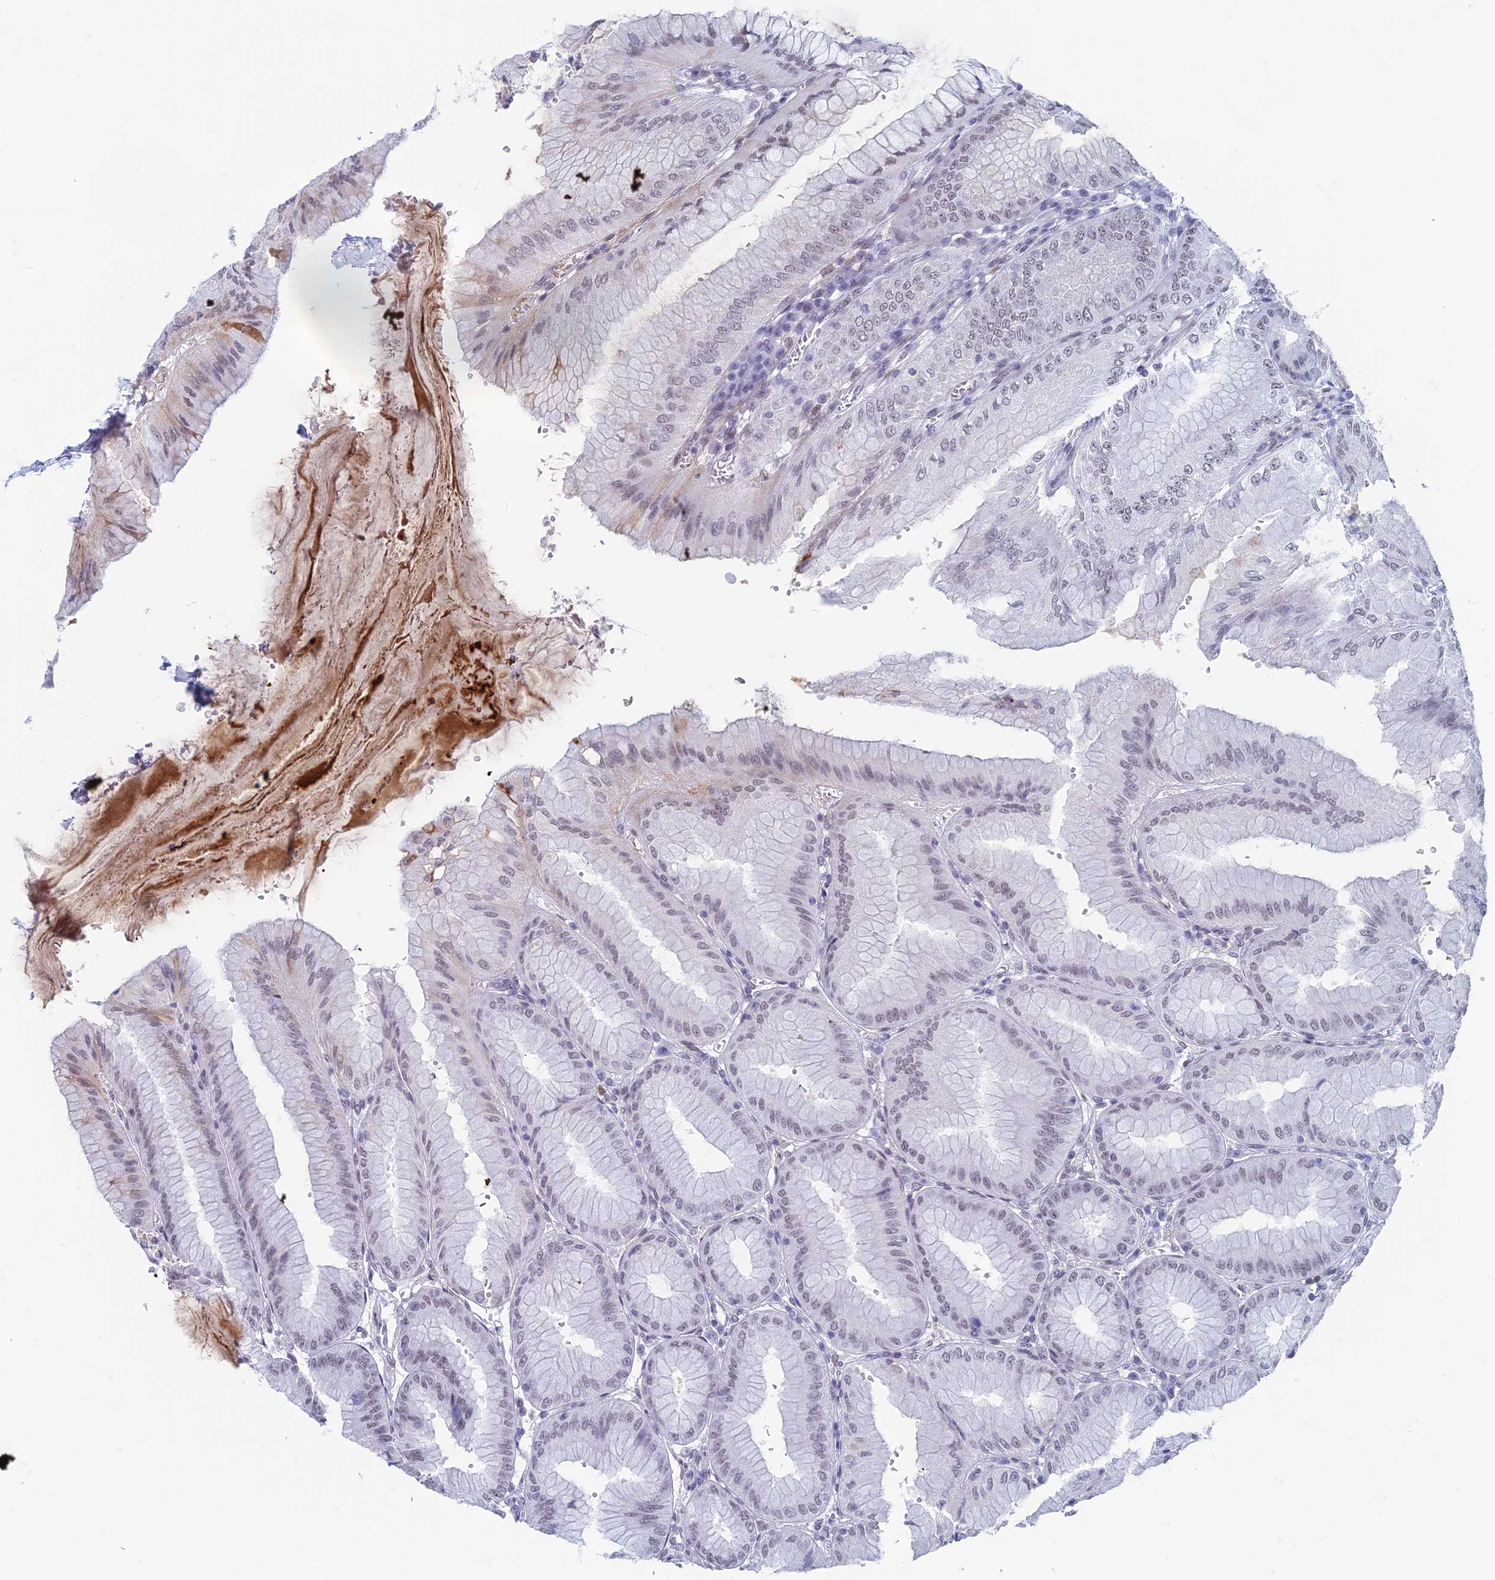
{"staining": {"intensity": "weak", "quantity": "25%-75%", "location": "nuclear"}, "tissue": "stomach", "cell_type": "Glandular cells", "image_type": "normal", "snomed": [{"axis": "morphology", "description": "Normal tissue, NOS"}, {"axis": "topography", "description": "Stomach, lower"}], "caption": "A low amount of weak nuclear staining is identified in about 25%-75% of glandular cells in unremarkable stomach.", "gene": "ASH2L", "patient": {"sex": "male", "age": 71}}